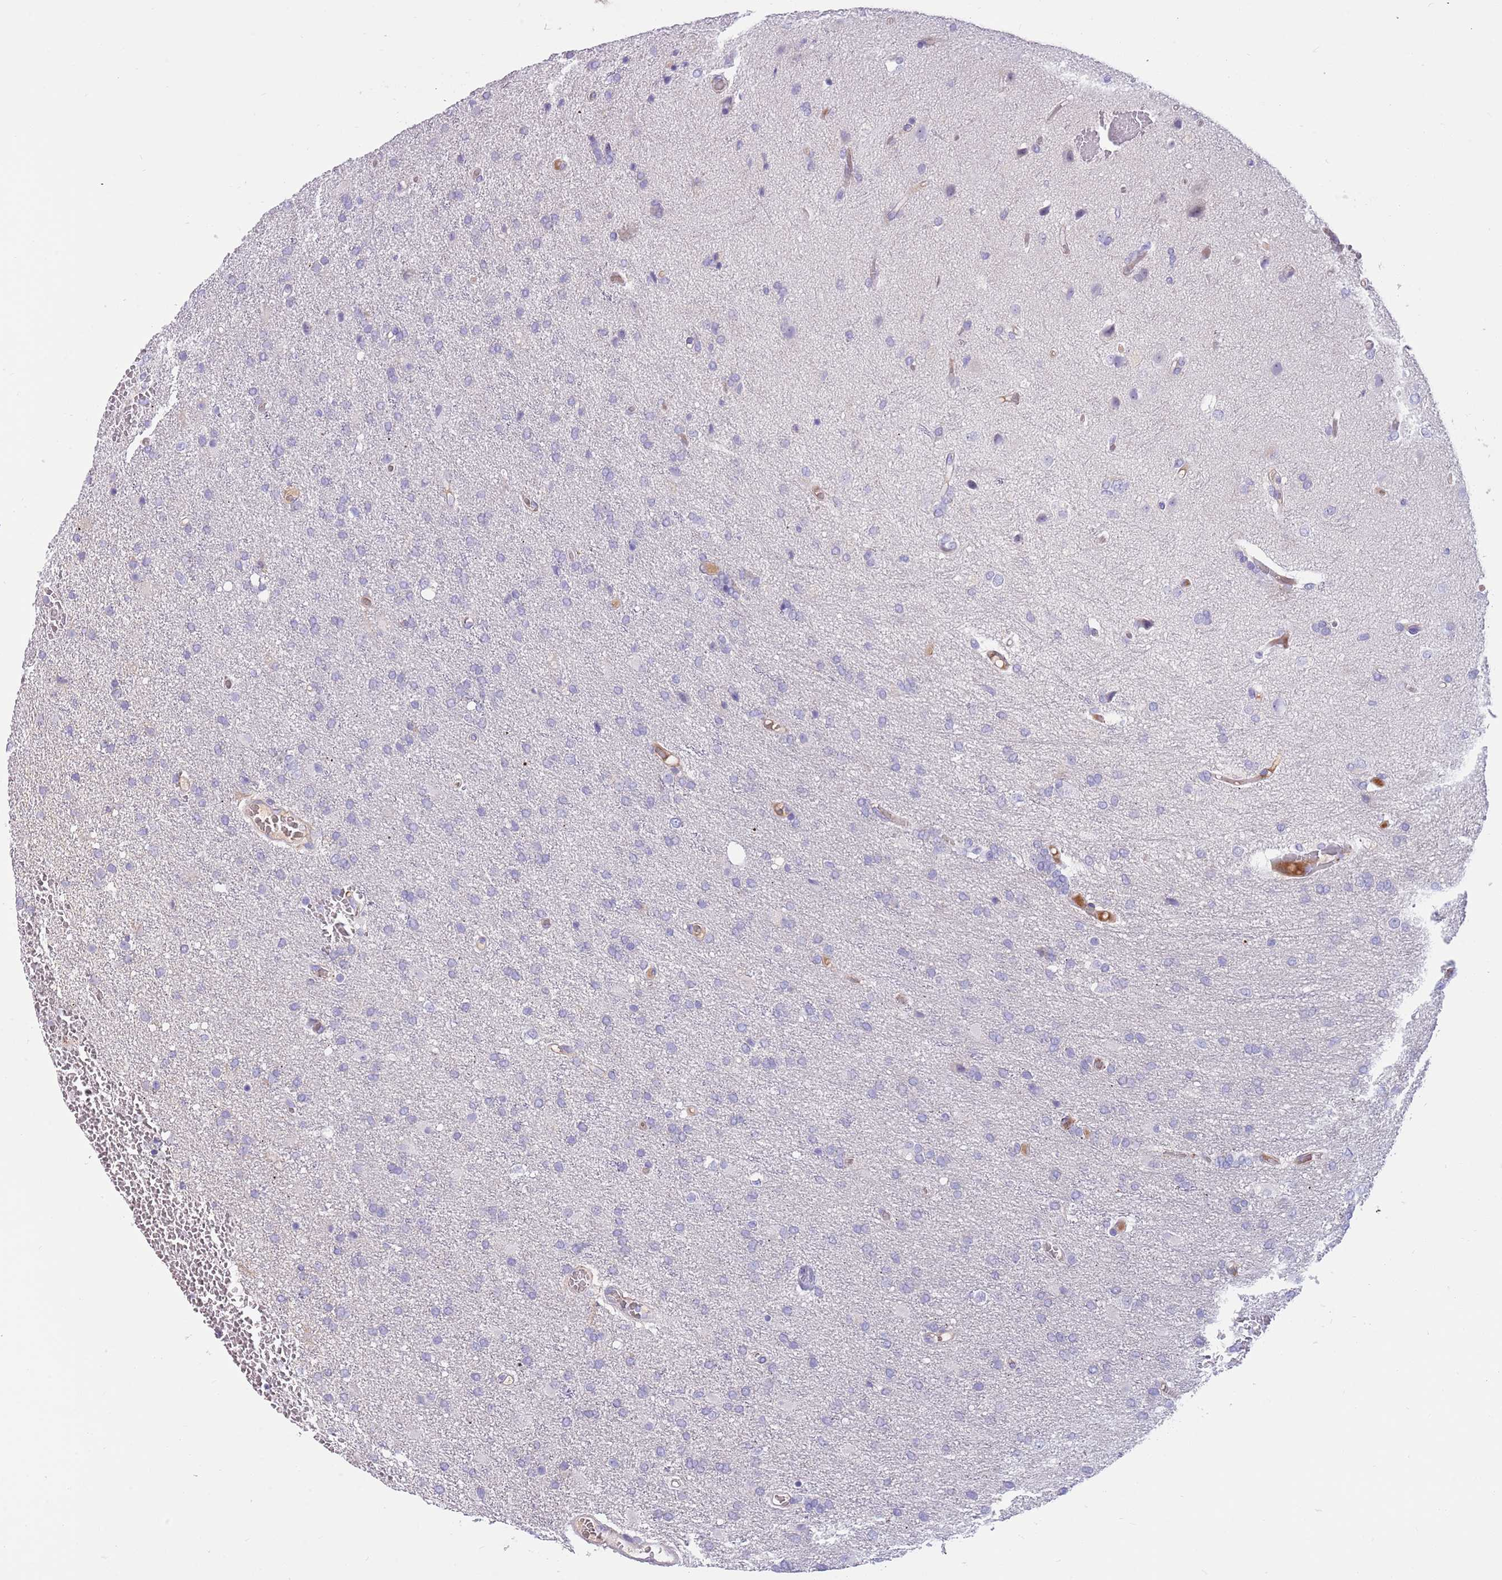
{"staining": {"intensity": "negative", "quantity": "none", "location": "none"}, "tissue": "glioma", "cell_type": "Tumor cells", "image_type": "cancer", "snomed": [{"axis": "morphology", "description": "Glioma, malignant, High grade"}, {"axis": "topography", "description": "Brain"}], "caption": "This is a image of immunohistochemistry (IHC) staining of high-grade glioma (malignant), which shows no positivity in tumor cells. (Stains: DAB (3,3'-diaminobenzidine) IHC with hematoxylin counter stain, Microscopy: brightfield microscopy at high magnification).", "gene": "LEPROTL1", "patient": {"sex": "female", "age": 74}}